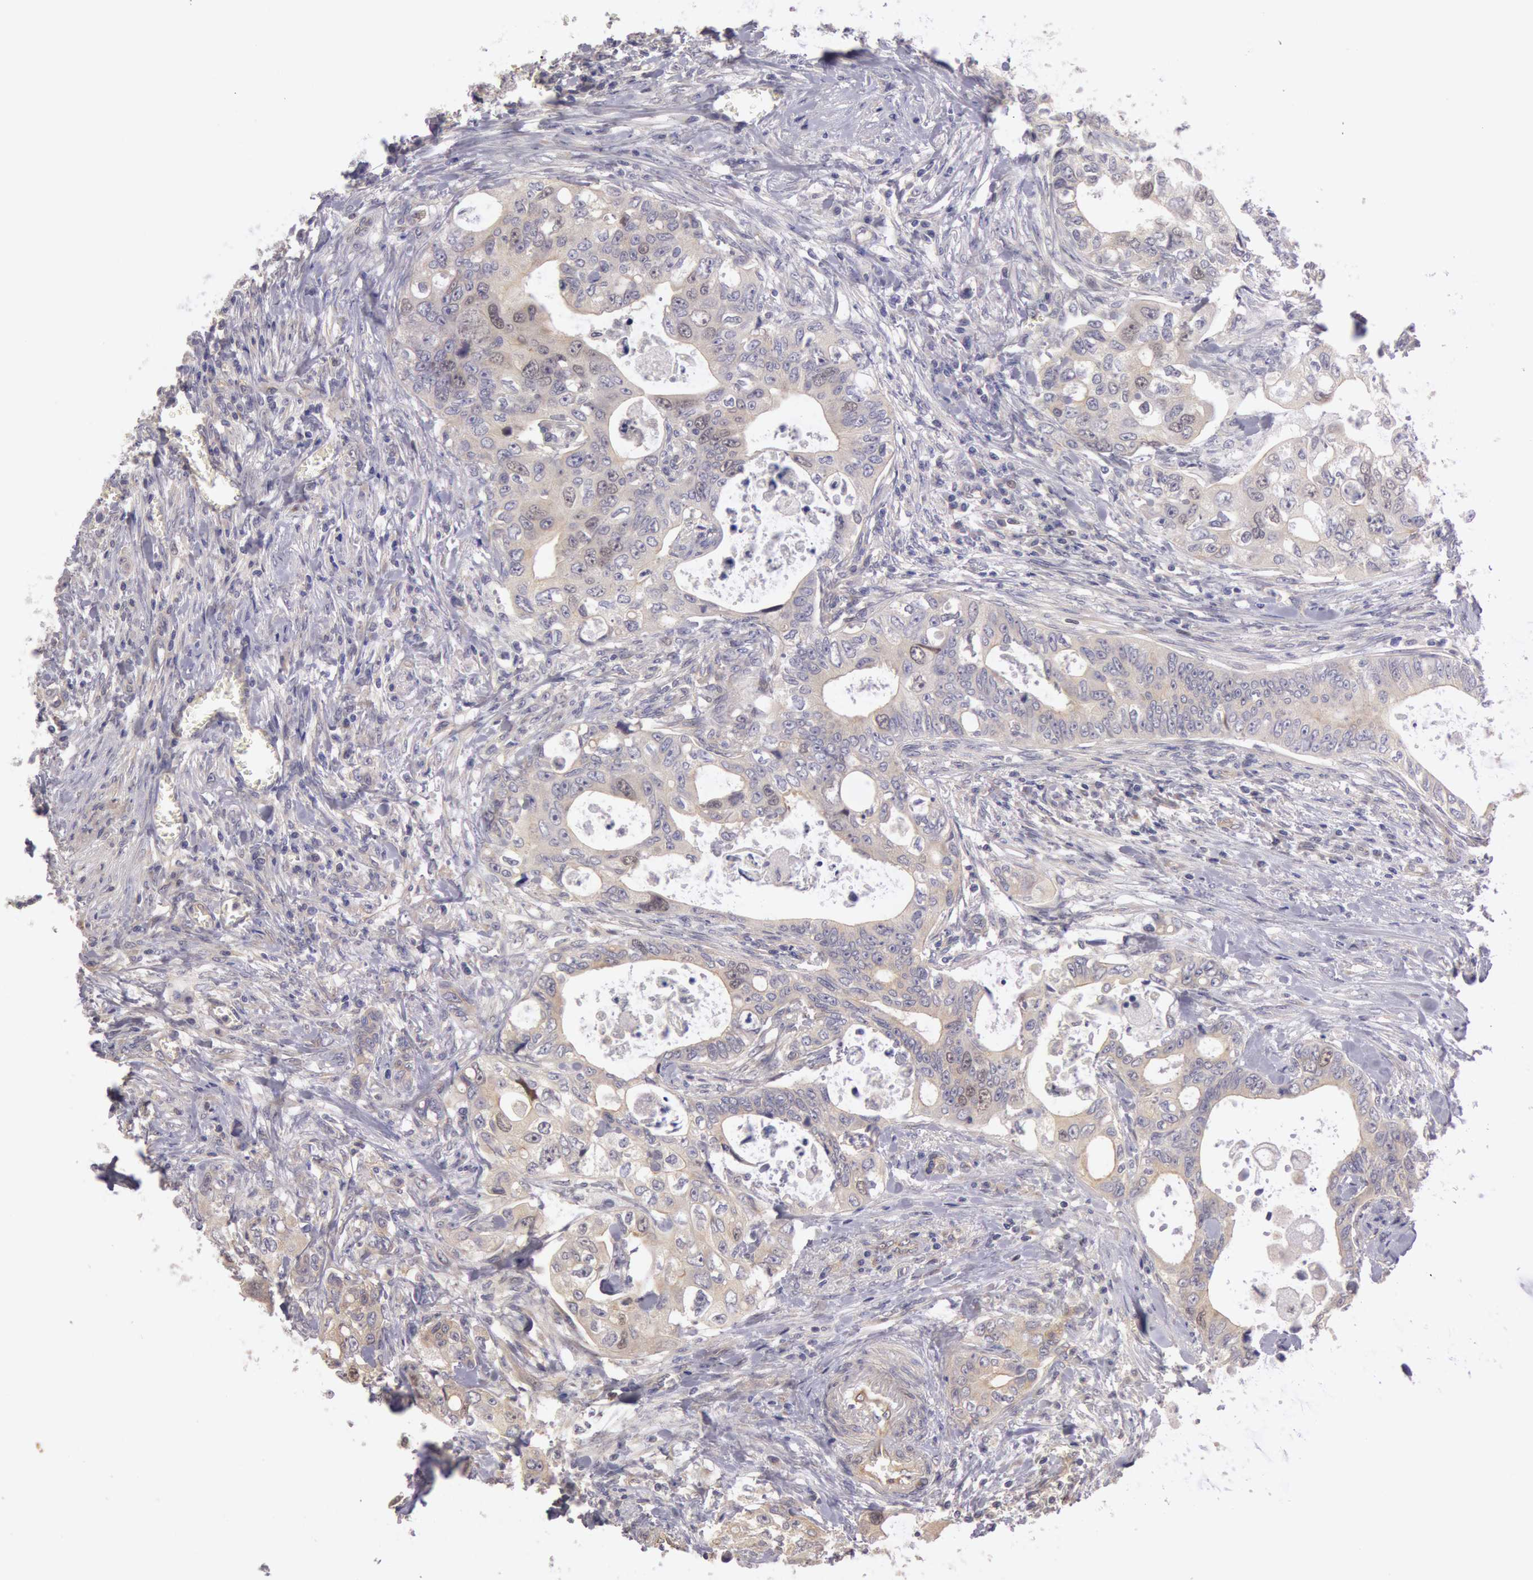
{"staining": {"intensity": "negative", "quantity": "none", "location": "none"}, "tissue": "colorectal cancer", "cell_type": "Tumor cells", "image_type": "cancer", "snomed": [{"axis": "morphology", "description": "Adenocarcinoma, NOS"}, {"axis": "topography", "description": "Rectum"}], "caption": "A photomicrograph of colorectal cancer (adenocarcinoma) stained for a protein displays no brown staining in tumor cells.", "gene": "AMOTL1", "patient": {"sex": "female", "age": 57}}